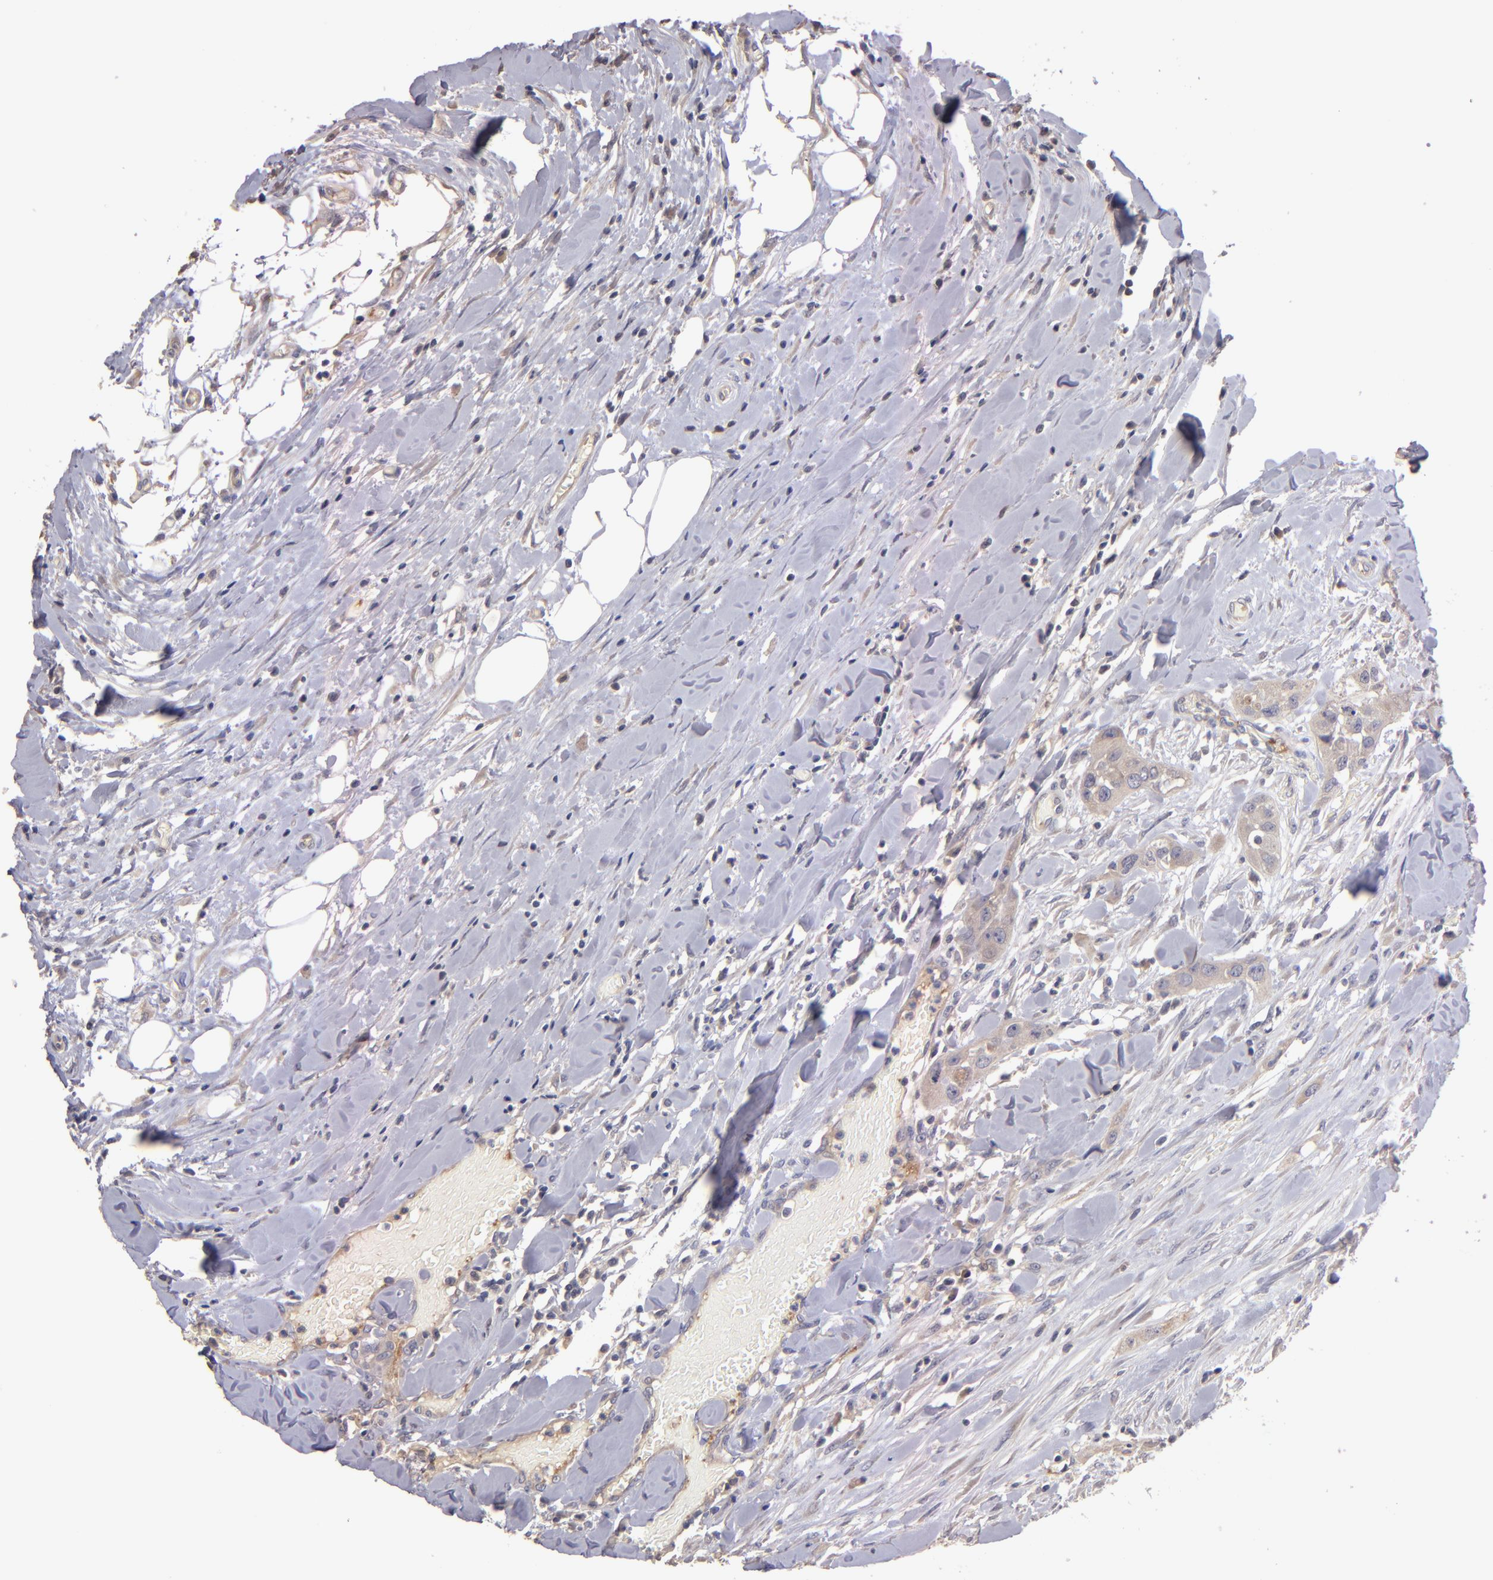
{"staining": {"intensity": "weak", "quantity": ">75%", "location": "cytoplasmic/membranous"}, "tissue": "head and neck cancer", "cell_type": "Tumor cells", "image_type": "cancer", "snomed": [{"axis": "morphology", "description": "Neoplasm, malignant, NOS"}, {"axis": "topography", "description": "Salivary gland"}, {"axis": "topography", "description": "Head-Neck"}], "caption": "IHC staining of malignant neoplasm (head and neck), which exhibits low levels of weak cytoplasmic/membranous staining in approximately >75% of tumor cells indicating weak cytoplasmic/membranous protein positivity. The staining was performed using DAB (brown) for protein detection and nuclei were counterstained in hematoxylin (blue).", "gene": "GNAZ", "patient": {"sex": "male", "age": 43}}